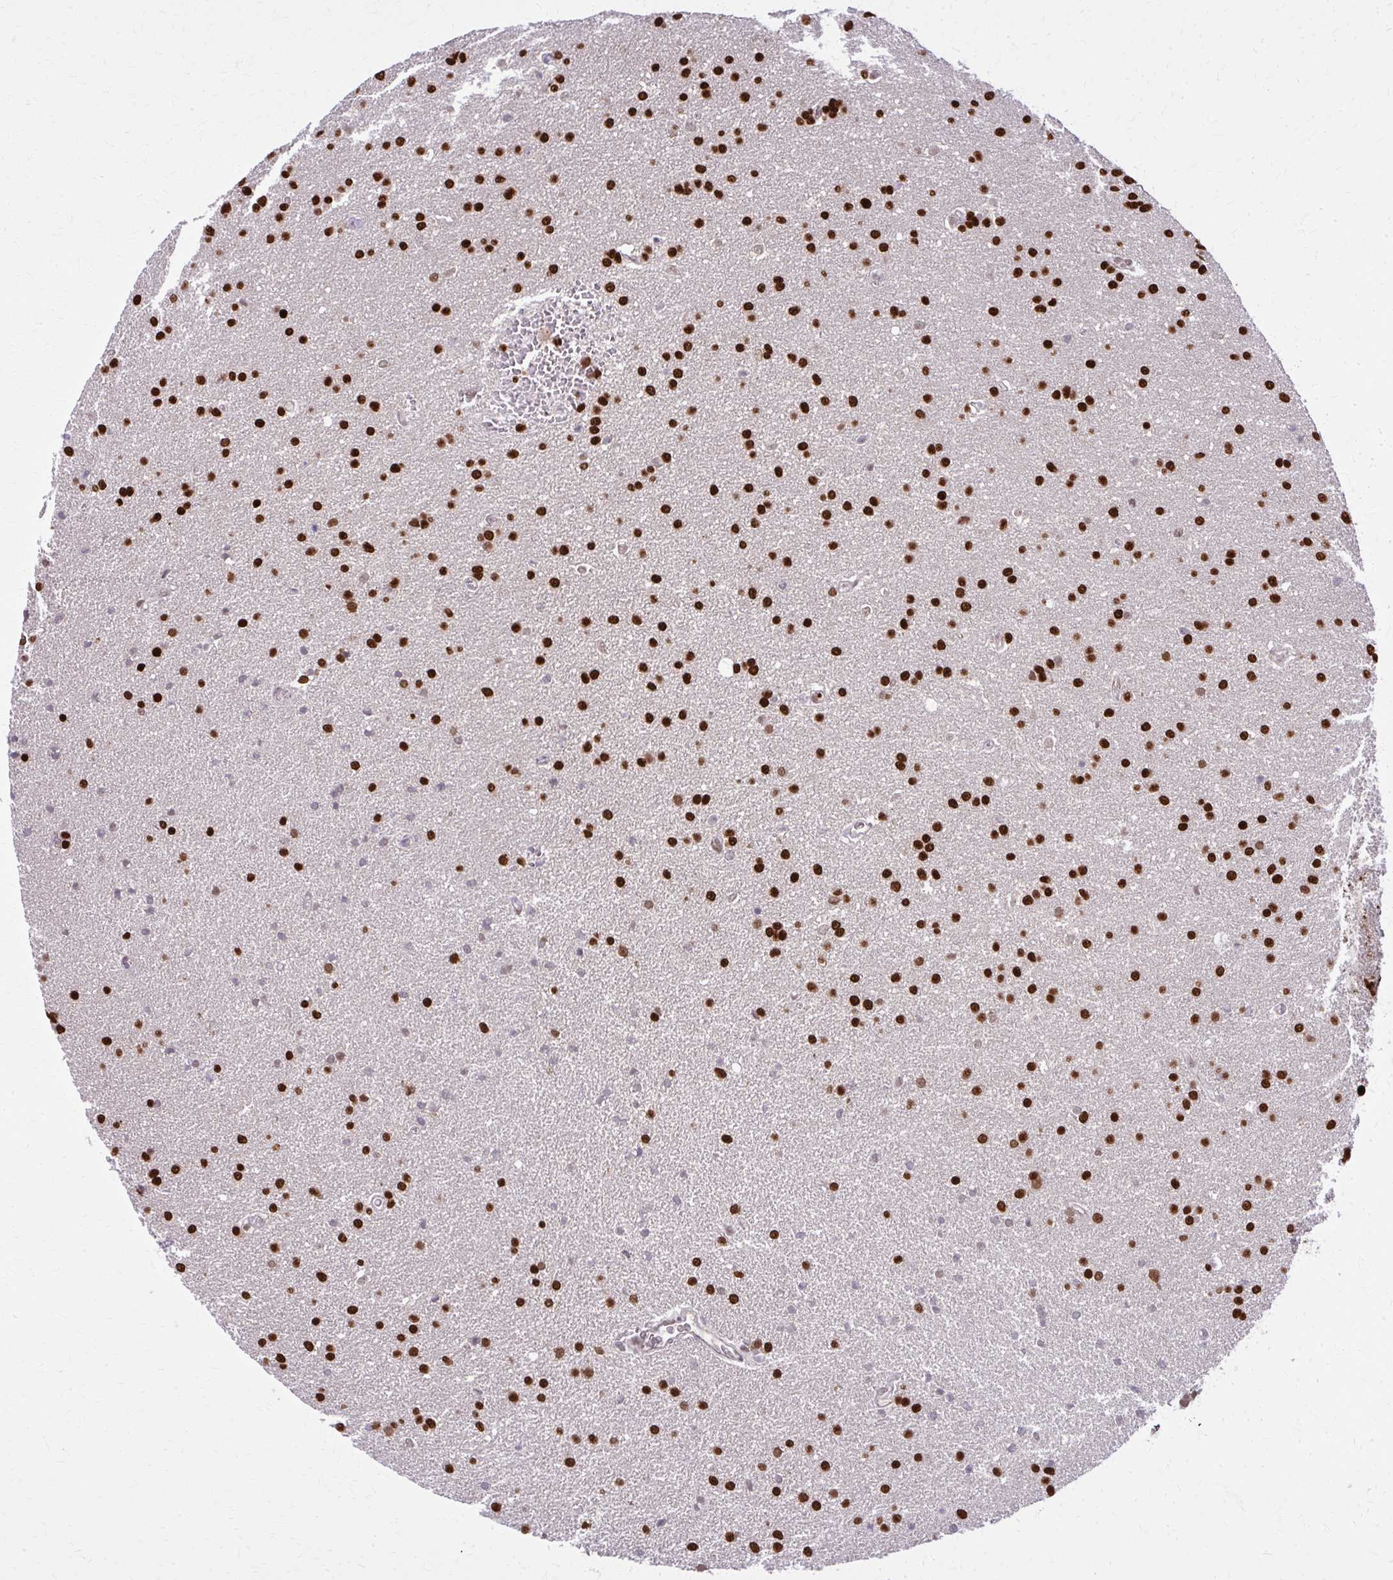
{"staining": {"intensity": "strong", "quantity": ">75%", "location": "nuclear"}, "tissue": "glioma", "cell_type": "Tumor cells", "image_type": "cancer", "snomed": [{"axis": "morphology", "description": "Glioma, malignant, Low grade"}, {"axis": "topography", "description": "Brain"}], "caption": "Malignant low-grade glioma stained for a protein displays strong nuclear positivity in tumor cells.", "gene": "ZNF559", "patient": {"sex": "female", "age": 34}}